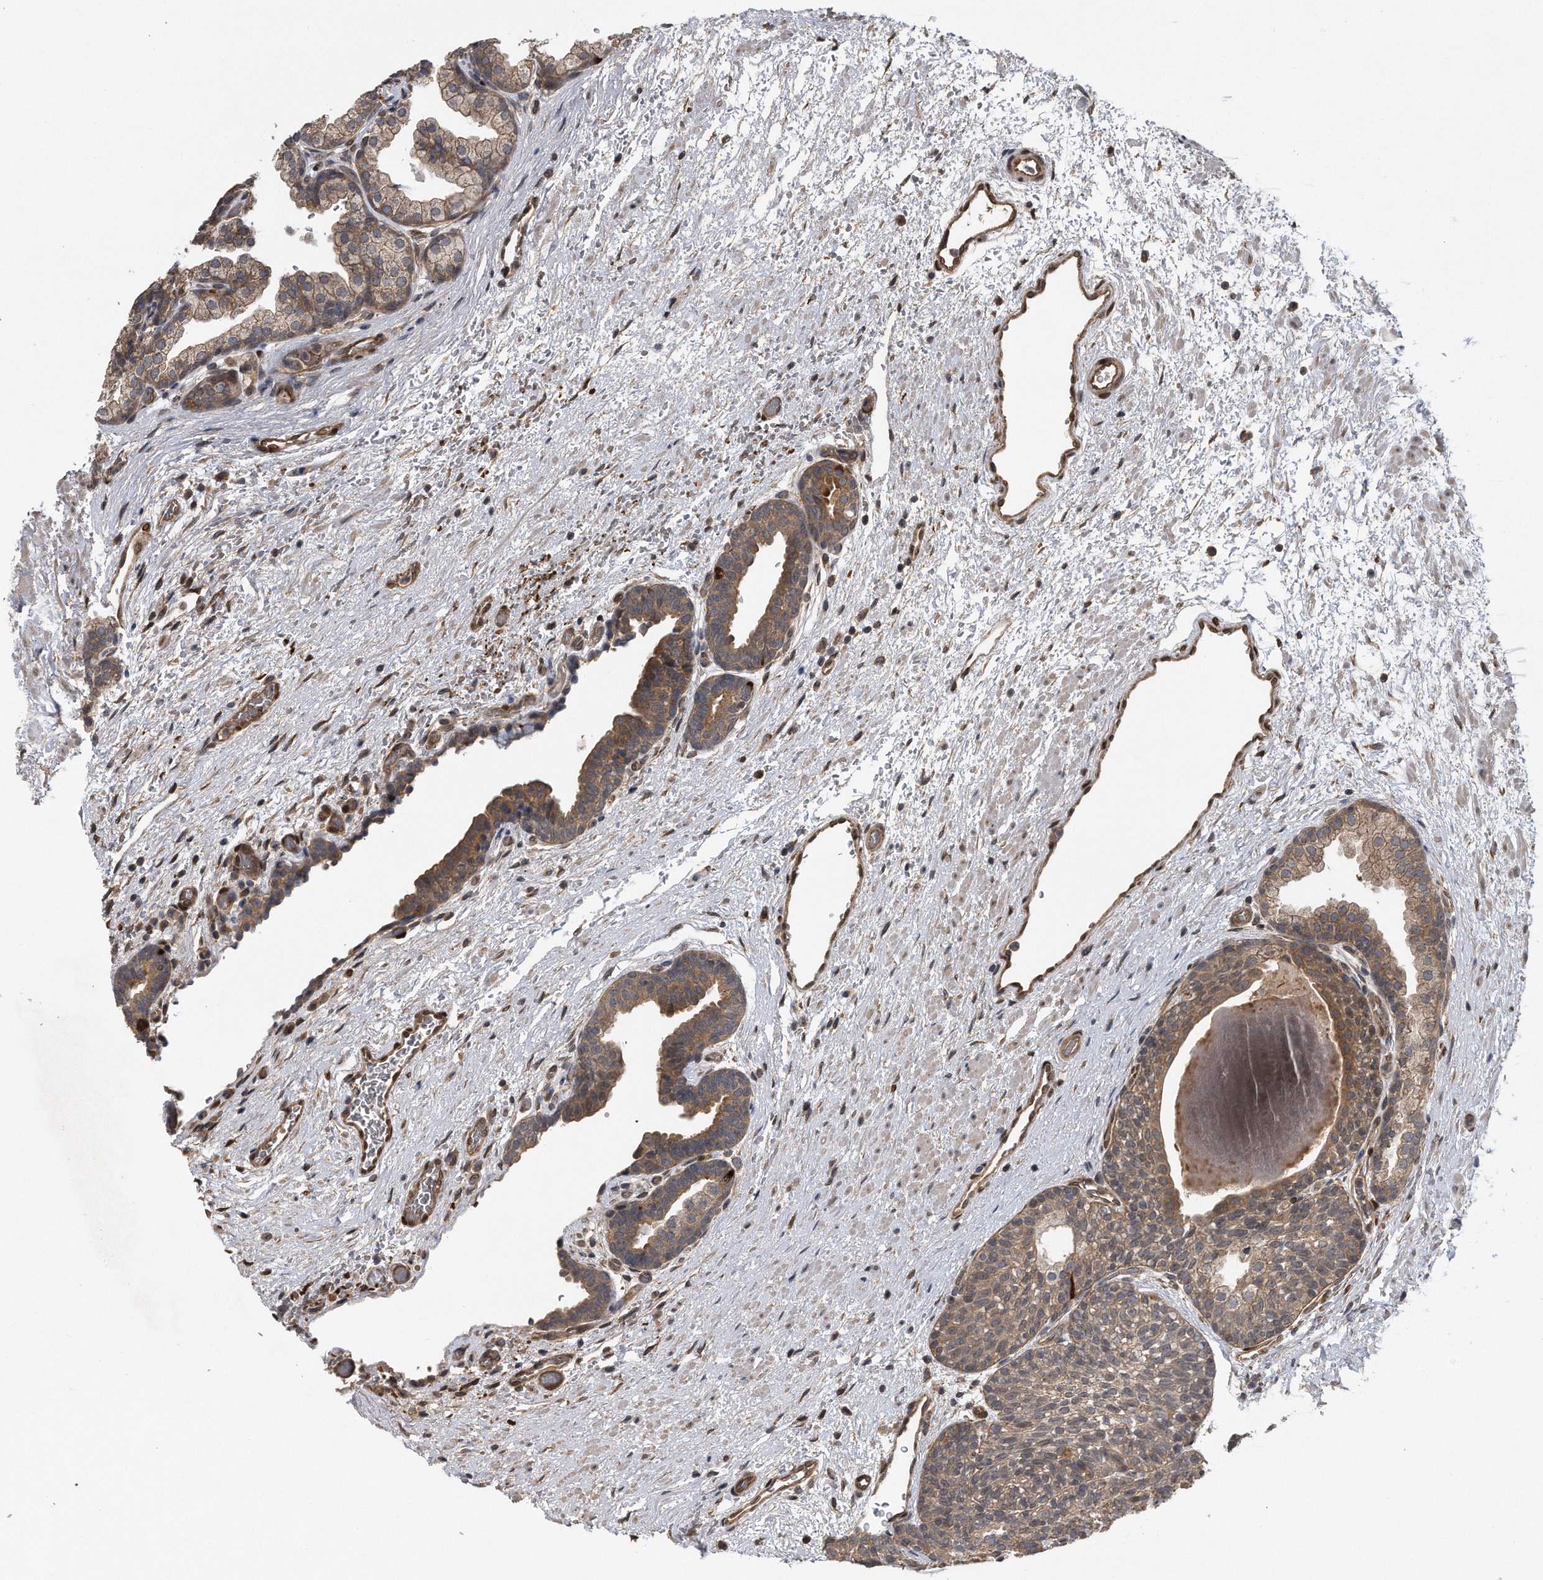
{"staining": {"intensity": "moderate", "quantity": ">75%", "location": "cytoplasmic/membranous"}, "tissue": "prostate", "cell_type": "Glandular cells", "image_type": "normal", "snomed": [{"axis": "morphology", "description": "Normal tissue, NOS"}, {"axis": "topography", "description": "Prostate"}], "caption": "The image shows immunohistochemical staining of unremarkable prostate. There is moderate cytoplasmic/membranous positivity is present in about >75% of glandular cells.", "gene": "ZNF79", "patient": {"sex": "male", "age": 48}}